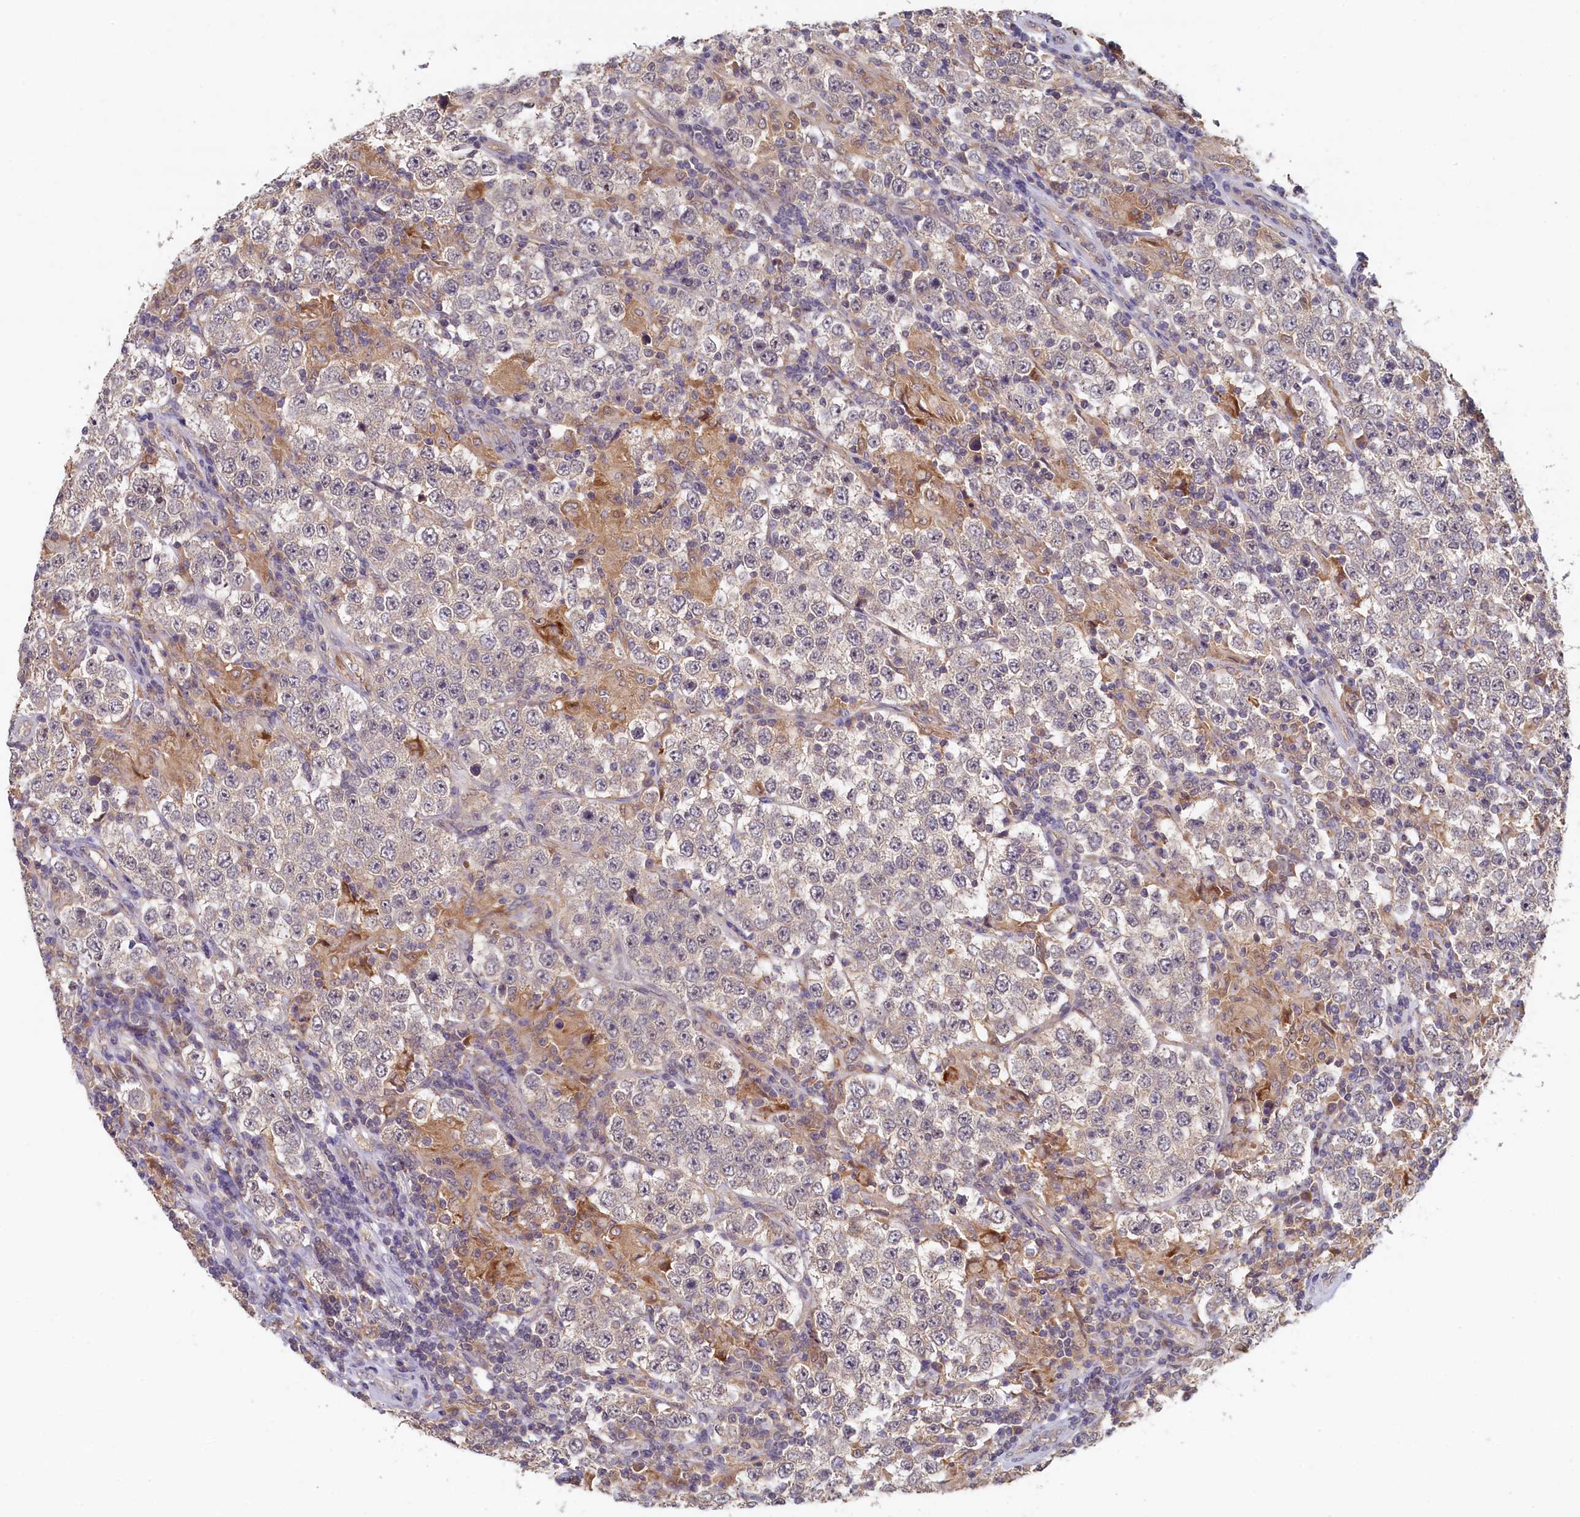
{"staining": {"intensity": "negative", "quantity": "none", "location": "none"}, "tissue": "testis cancer", "cell_type": "Tumor cells", "image_type": "cancer", "snomed": [{"axis": "morphology", "description": "Normal tissue, NOS"}, {"axis": "morphology", "description": "Urothelial carcinoma, High grade"}, {"axis": "morphology", "description": "Seminoma, NOS"}, {"axis": "morphology", "description": "Carcinoma, Embryonal, NOS"}, {"axis": "topography", "description": "Urinary bladder"}, {"axis": "topography", "description": "Testis"}], "caption": "IHC of urothelial carcinoma (high-grade) (testis) demonstrates no expression in tumor cells. (IHC, brightfield microscopy, high magnification).", "gene": "NUBP2", "patient": {"sex": "male", "age": 41}}